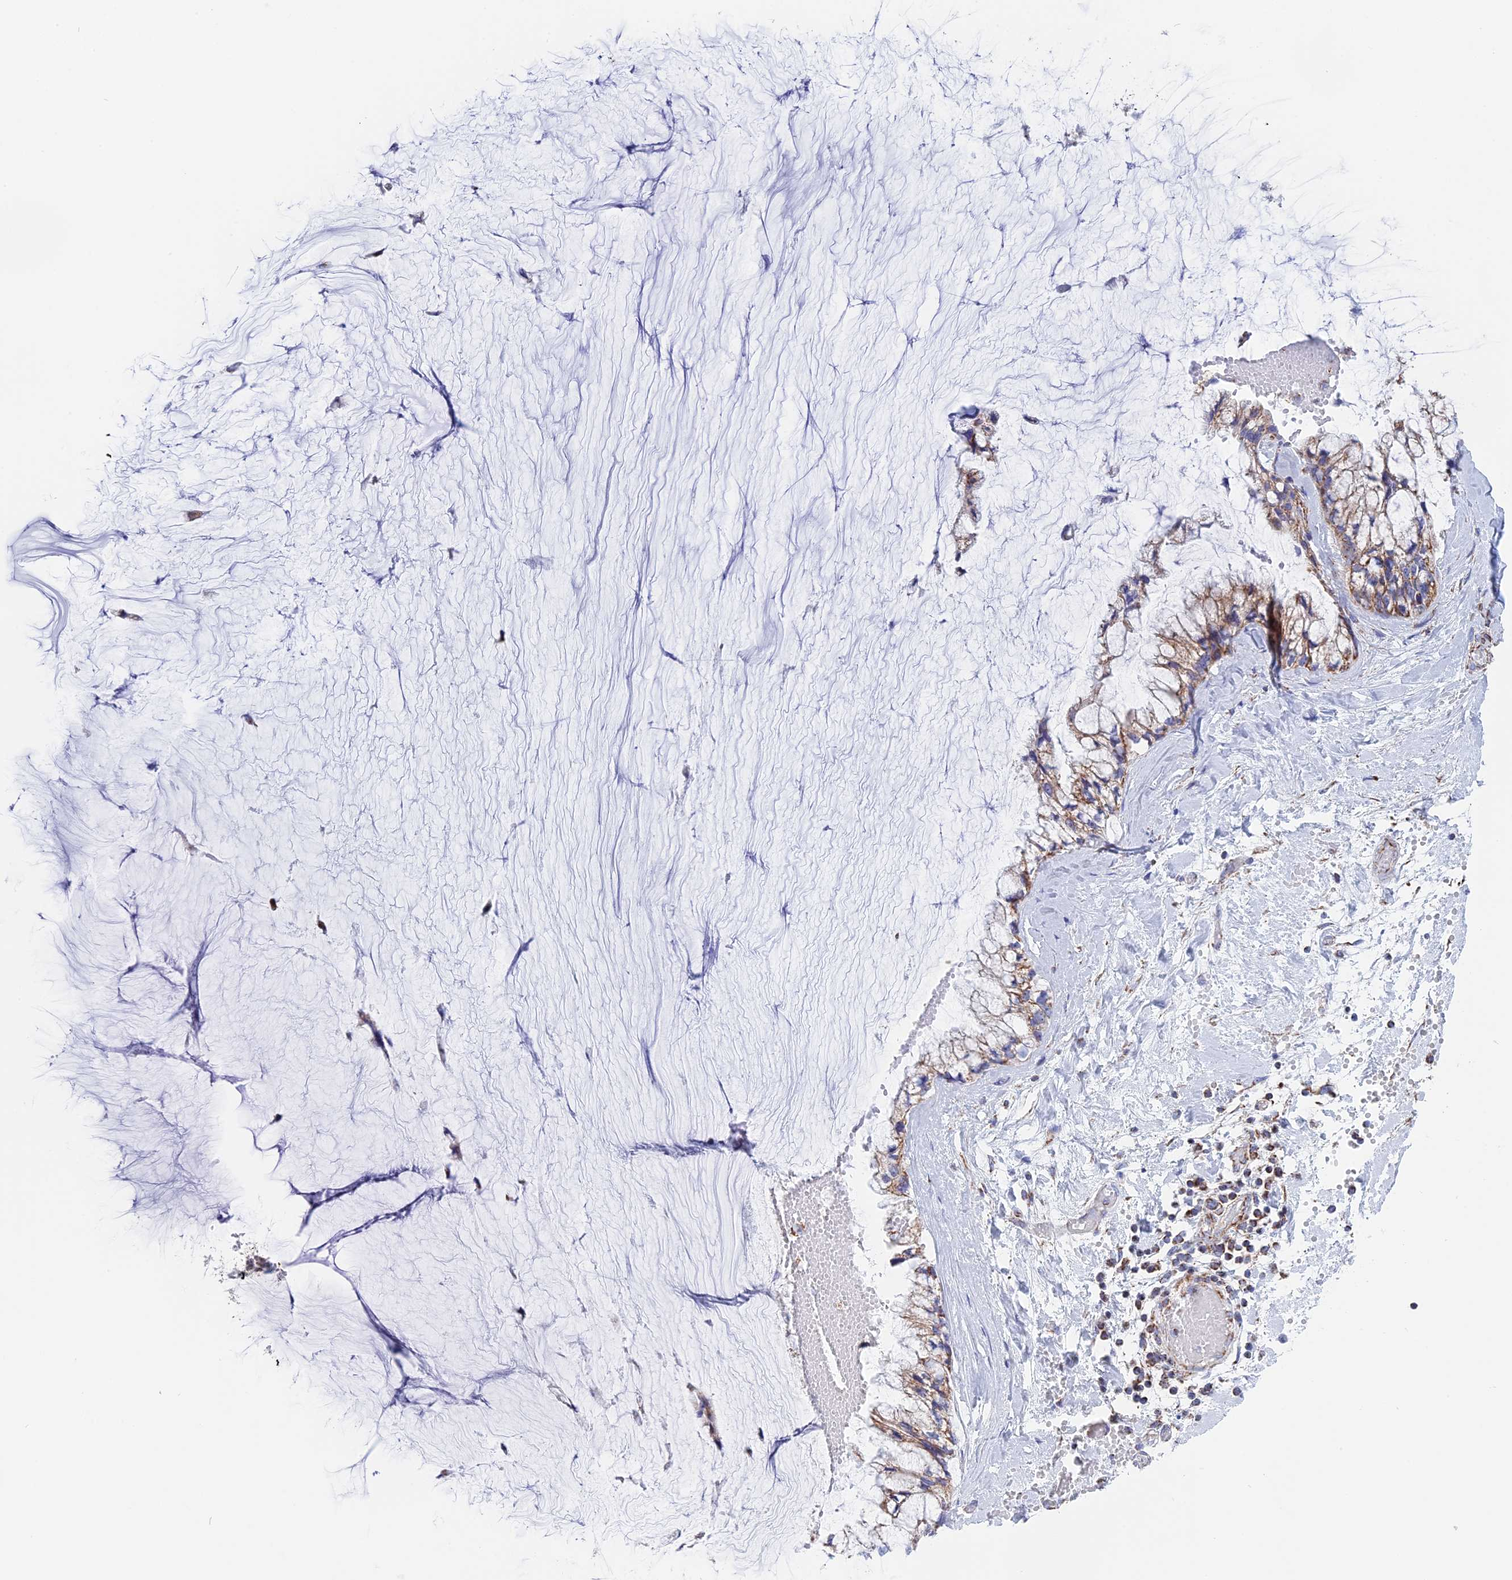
{"staining": {"intensity": "weak", "quantity": ">75%", "location": "cytoplasmic/membranous"}, "tissue": "ovarian cancer", "cell_type": "Tumor cells", "image_type": "cancer", "snomed": [{"axis": "morphology", "description": "Cystadenocarcinoma, mucinous, NOS"}, {"axis": "topography", "description": "Ovary"}], "caption": "IHC image of human ovarian cancer (mucinous cystadenocarcinoma) stained for a protein (brown), which reveals low levels of weak cytoplasmic/membranous staining in about >75% of tumor cells.", "gene": "NDUFA5", "patient": {"sex": "female", "age": 39}}